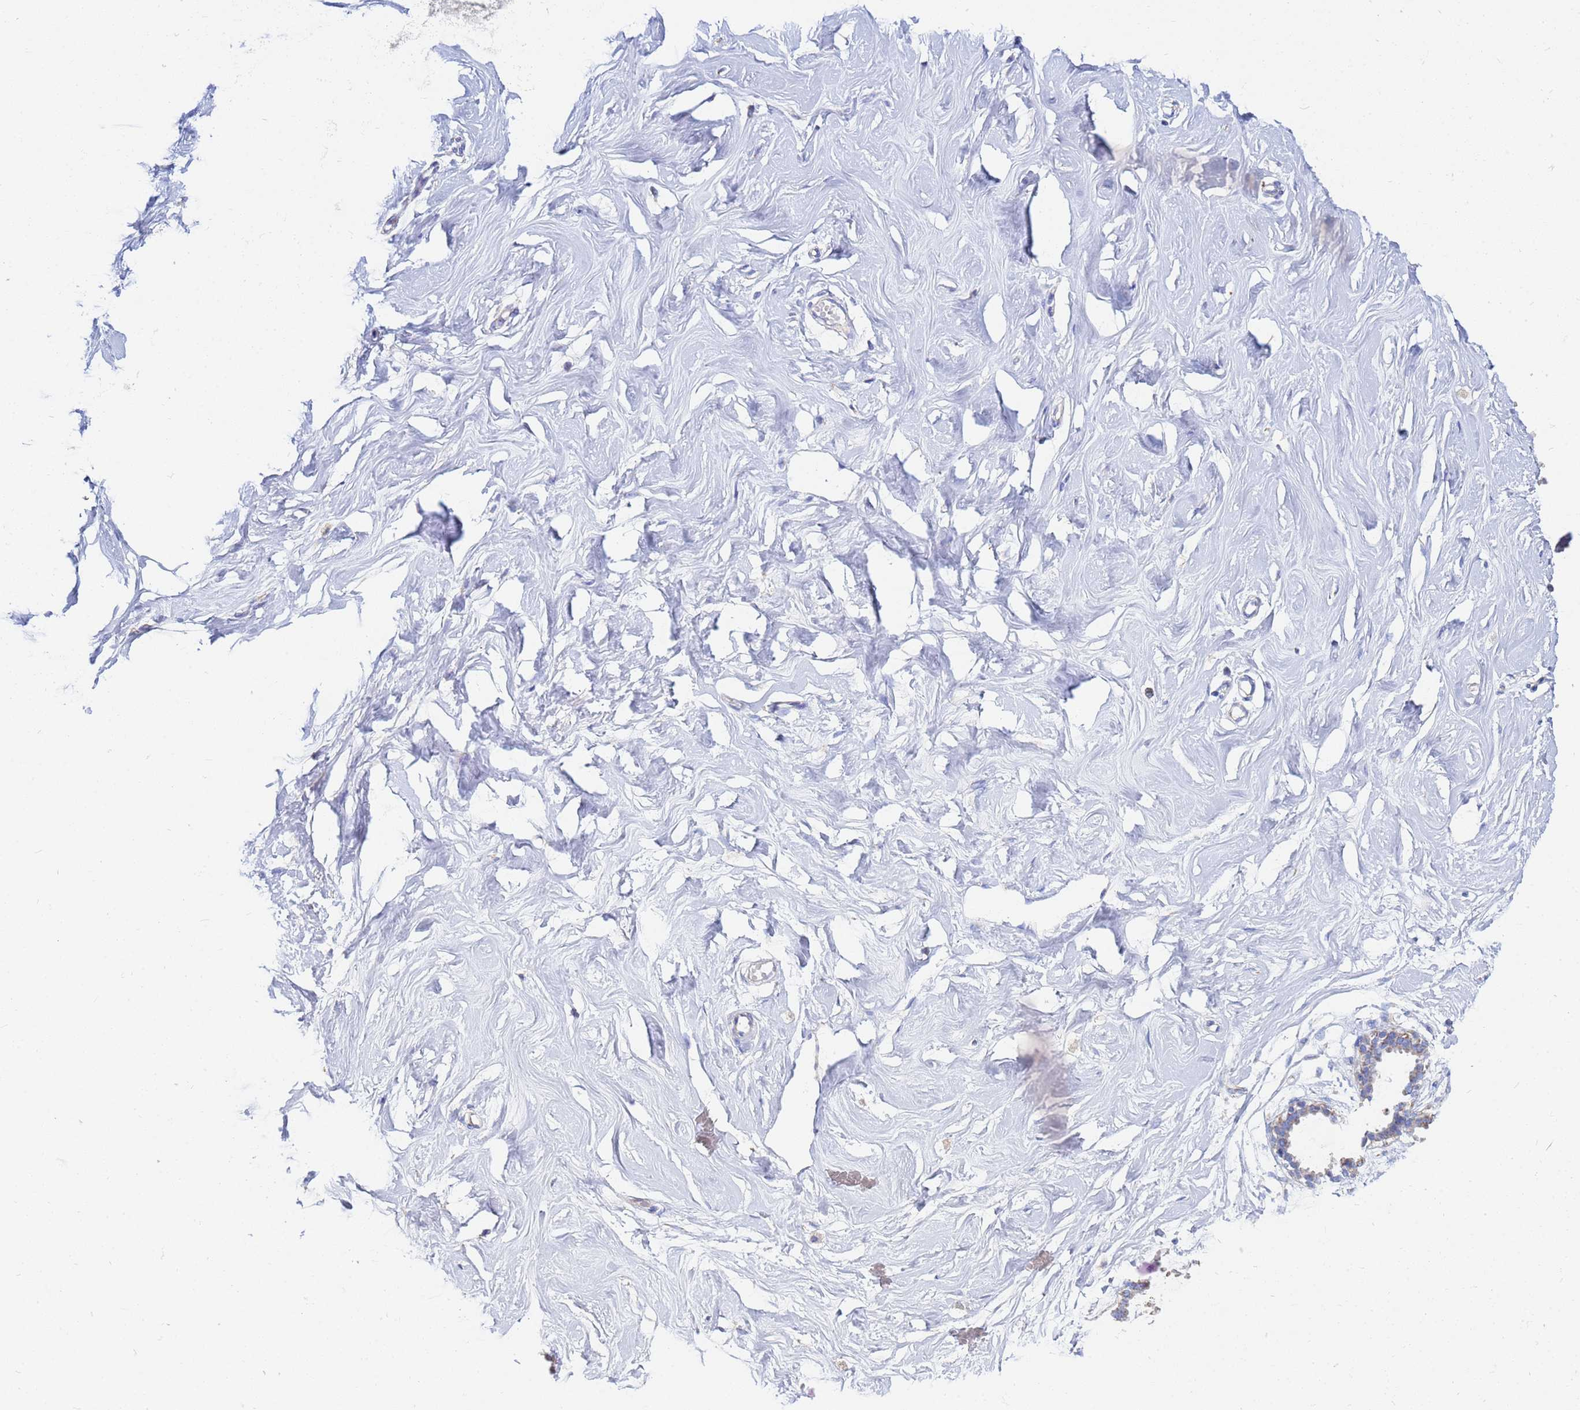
{"staining": {"intensity": "negative", "quantity": "none", "location": "none"}, "tissue": "breast", "cell_type": "Adipocytes", "image_type": "normal", "snomed": [{"axis": "morphology", "description": "Normal tissue, NOS"}, {"axis": "morphology", "description": "Adenoma, NOS"}, {"axis": "topography", "description": "Breast"}], "caption": "The image displays no significant positivity in adipocytes of breast.", "gene": "UQCRHL", "patient": {"sex": "female", "age": 23}}